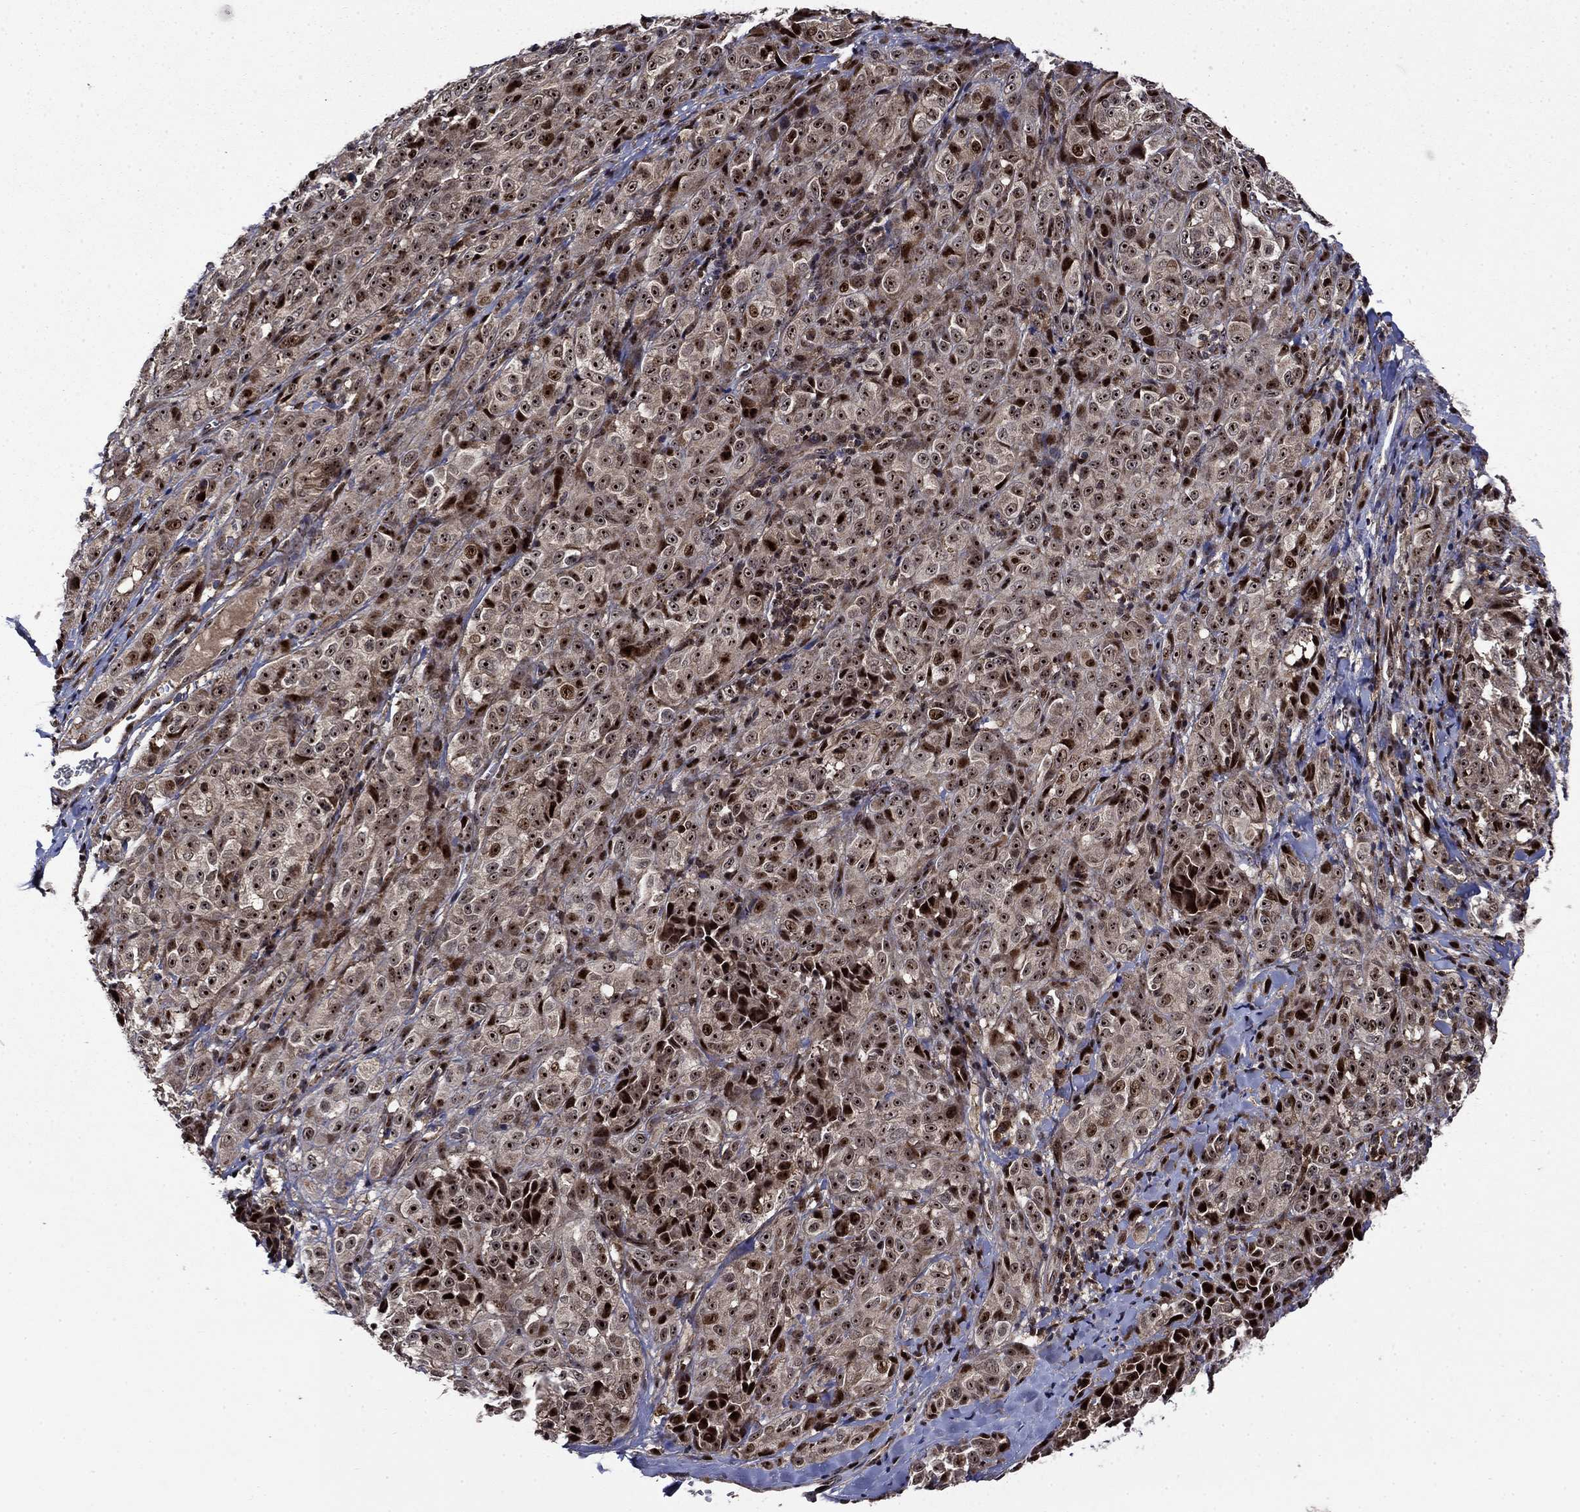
{"staining": {"intensity": "moderate", "quantity": ">75%", "location": "cytoplasmic/membranous,nuclear"}, "tissue": "melanoma", "cell_type": "Tumor cells", "image_type": "cancer", "snomed": [{"axis": "morphology", "description": "Malignant melanoma, NOS"}, {"axis": "topography", "description": "Skin"}], "caption": "A medium amount of moderate cytoplasmic/membranous and nuclear staining is identified in about >75% of tumor cells in malignant melanoma tissue.", "gene": "AGTPBP1", "patient": {"sex": "male", "age": 89}}